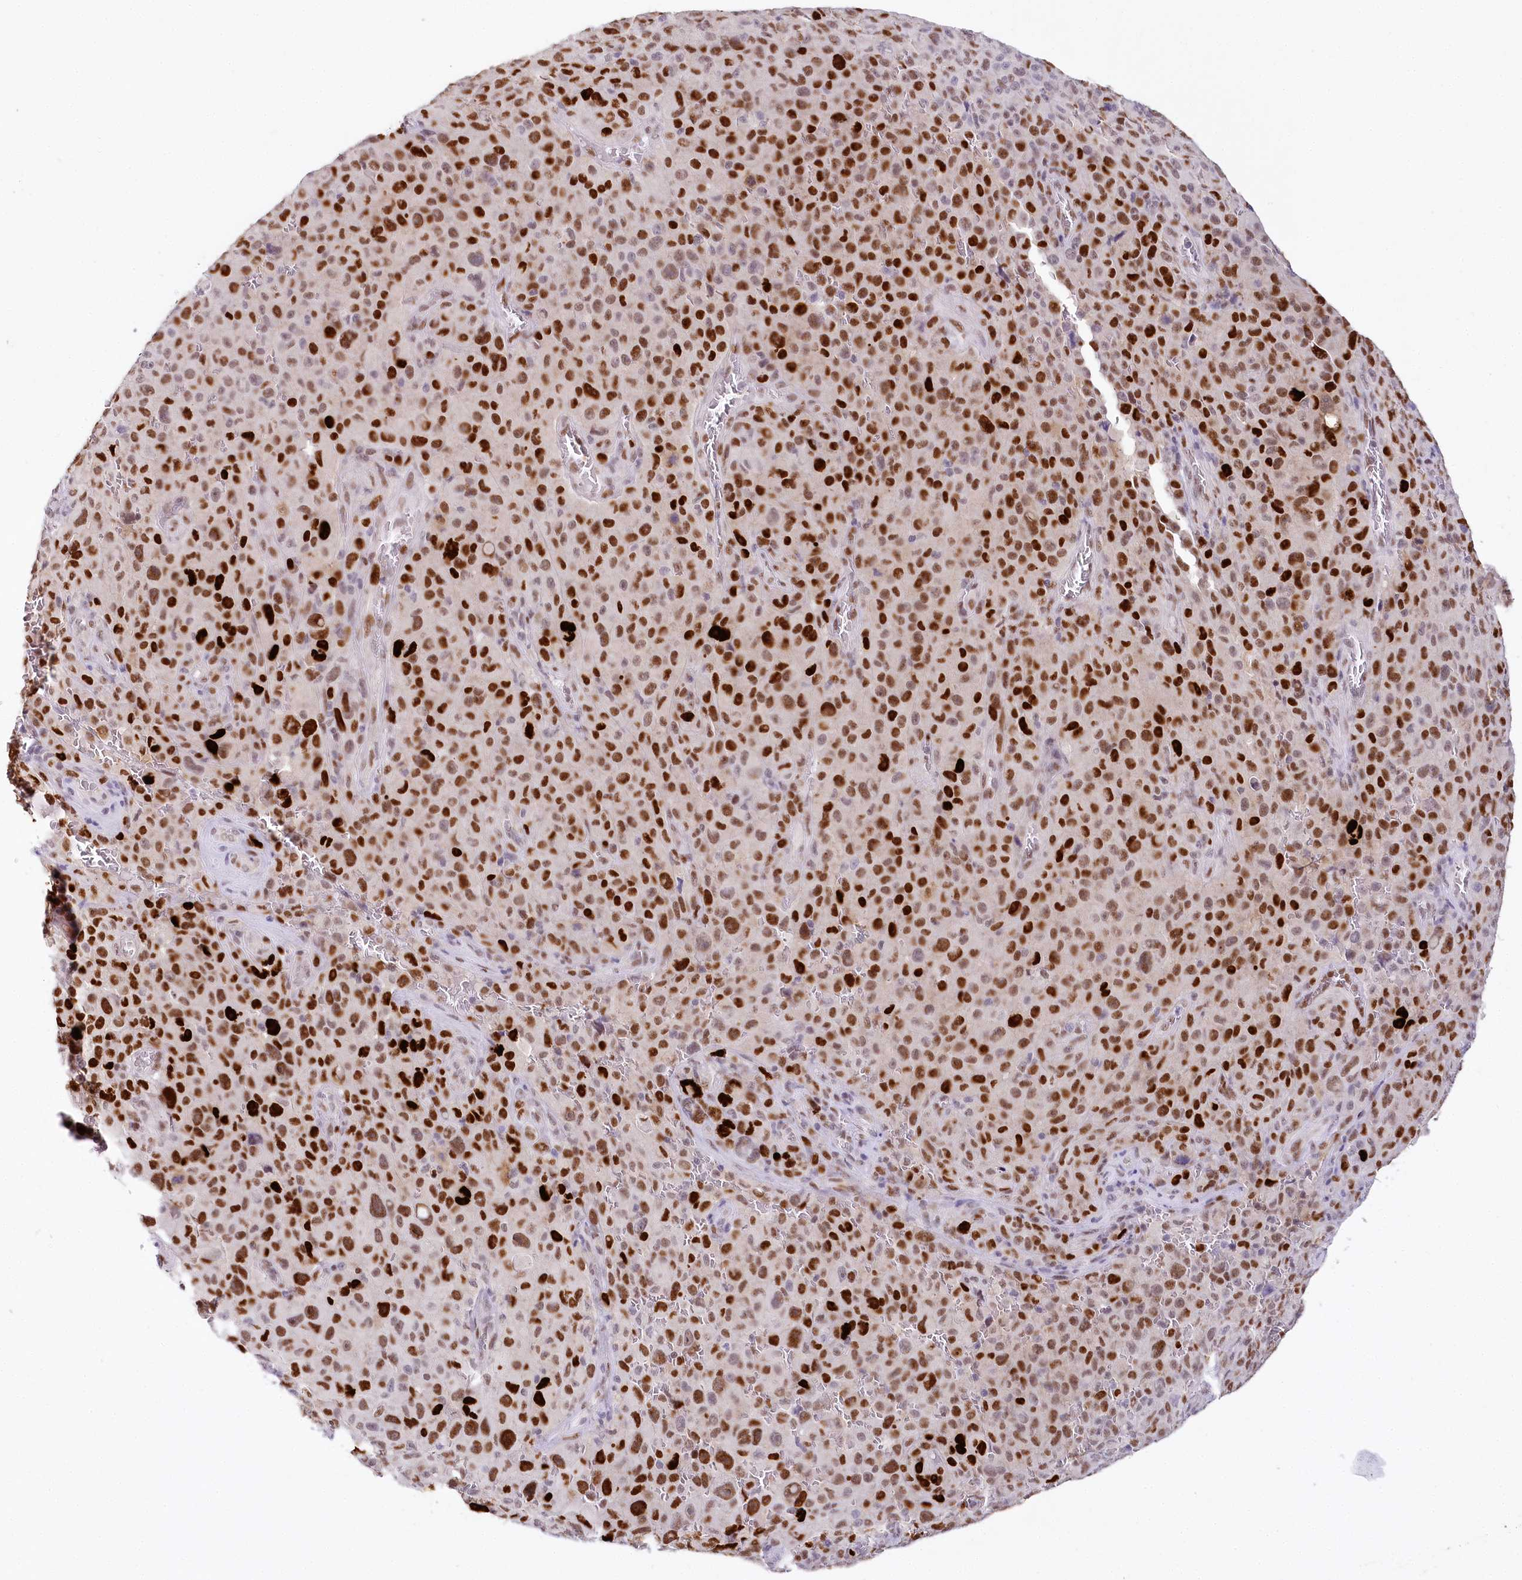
{"staining": {"intensity": "strong", "quantity": ">75%", "location": "nuclear"}, "tissue": "melanoma", "cell_type": "Tumor cells", "image_type": "cancer", "snomed": [{"axis": "morphology", "description": "Malignant melanoma, NOS"}, {"axis": "topography", "description": "Skin"}], "caption": "A brown stain highlights strong nuclear expression of a protein in malignant melanoma tumor cells.", "gene": "TP53", "patient": {"sex": "female", "age": 82}}